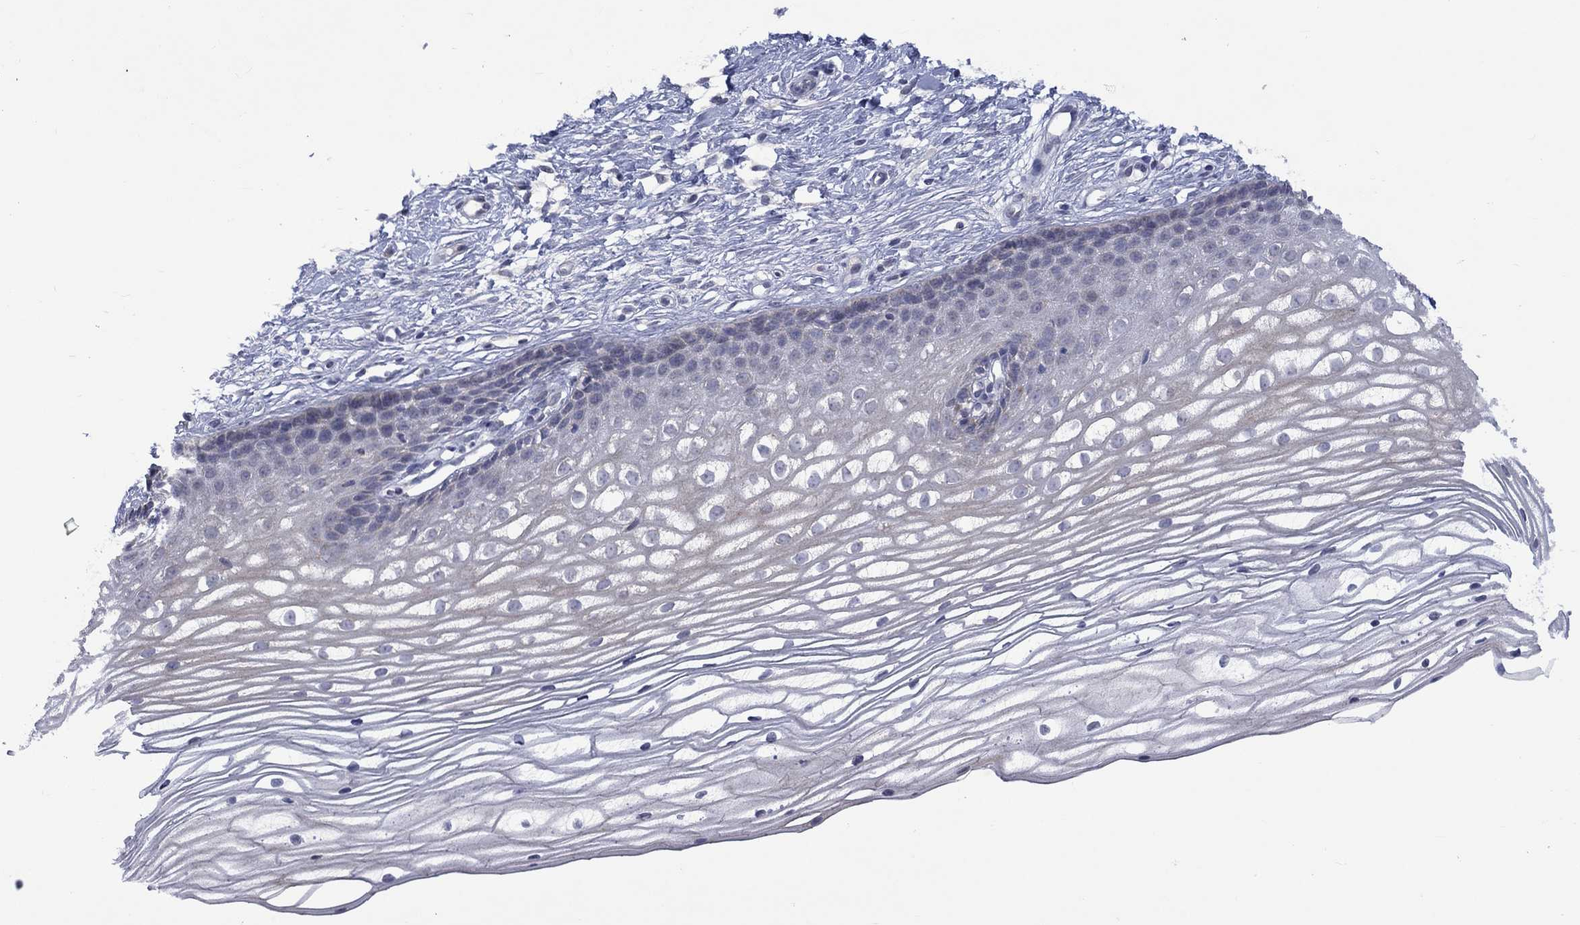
{"staining": {"intensity": "moderate", "quantity": "25%-75%", "location": "cytoplasmic/membranous"}, "tissue": "cervix", "cell_type": "Glandular cells", "image_type": "normal", "snomed": [{"axis": "morphology", "description": "Normal tissue, NOS"}, {"axis": "topography", "description": "Cervix"}], "caption": "Protein staining of benign cervix demonstrates moderate cytoplasmic/membranous positivity in approximately 25%-75% of glandular cells.", "gene": "KCNJ16", "patient": {"sex": "female", "age": 40}}